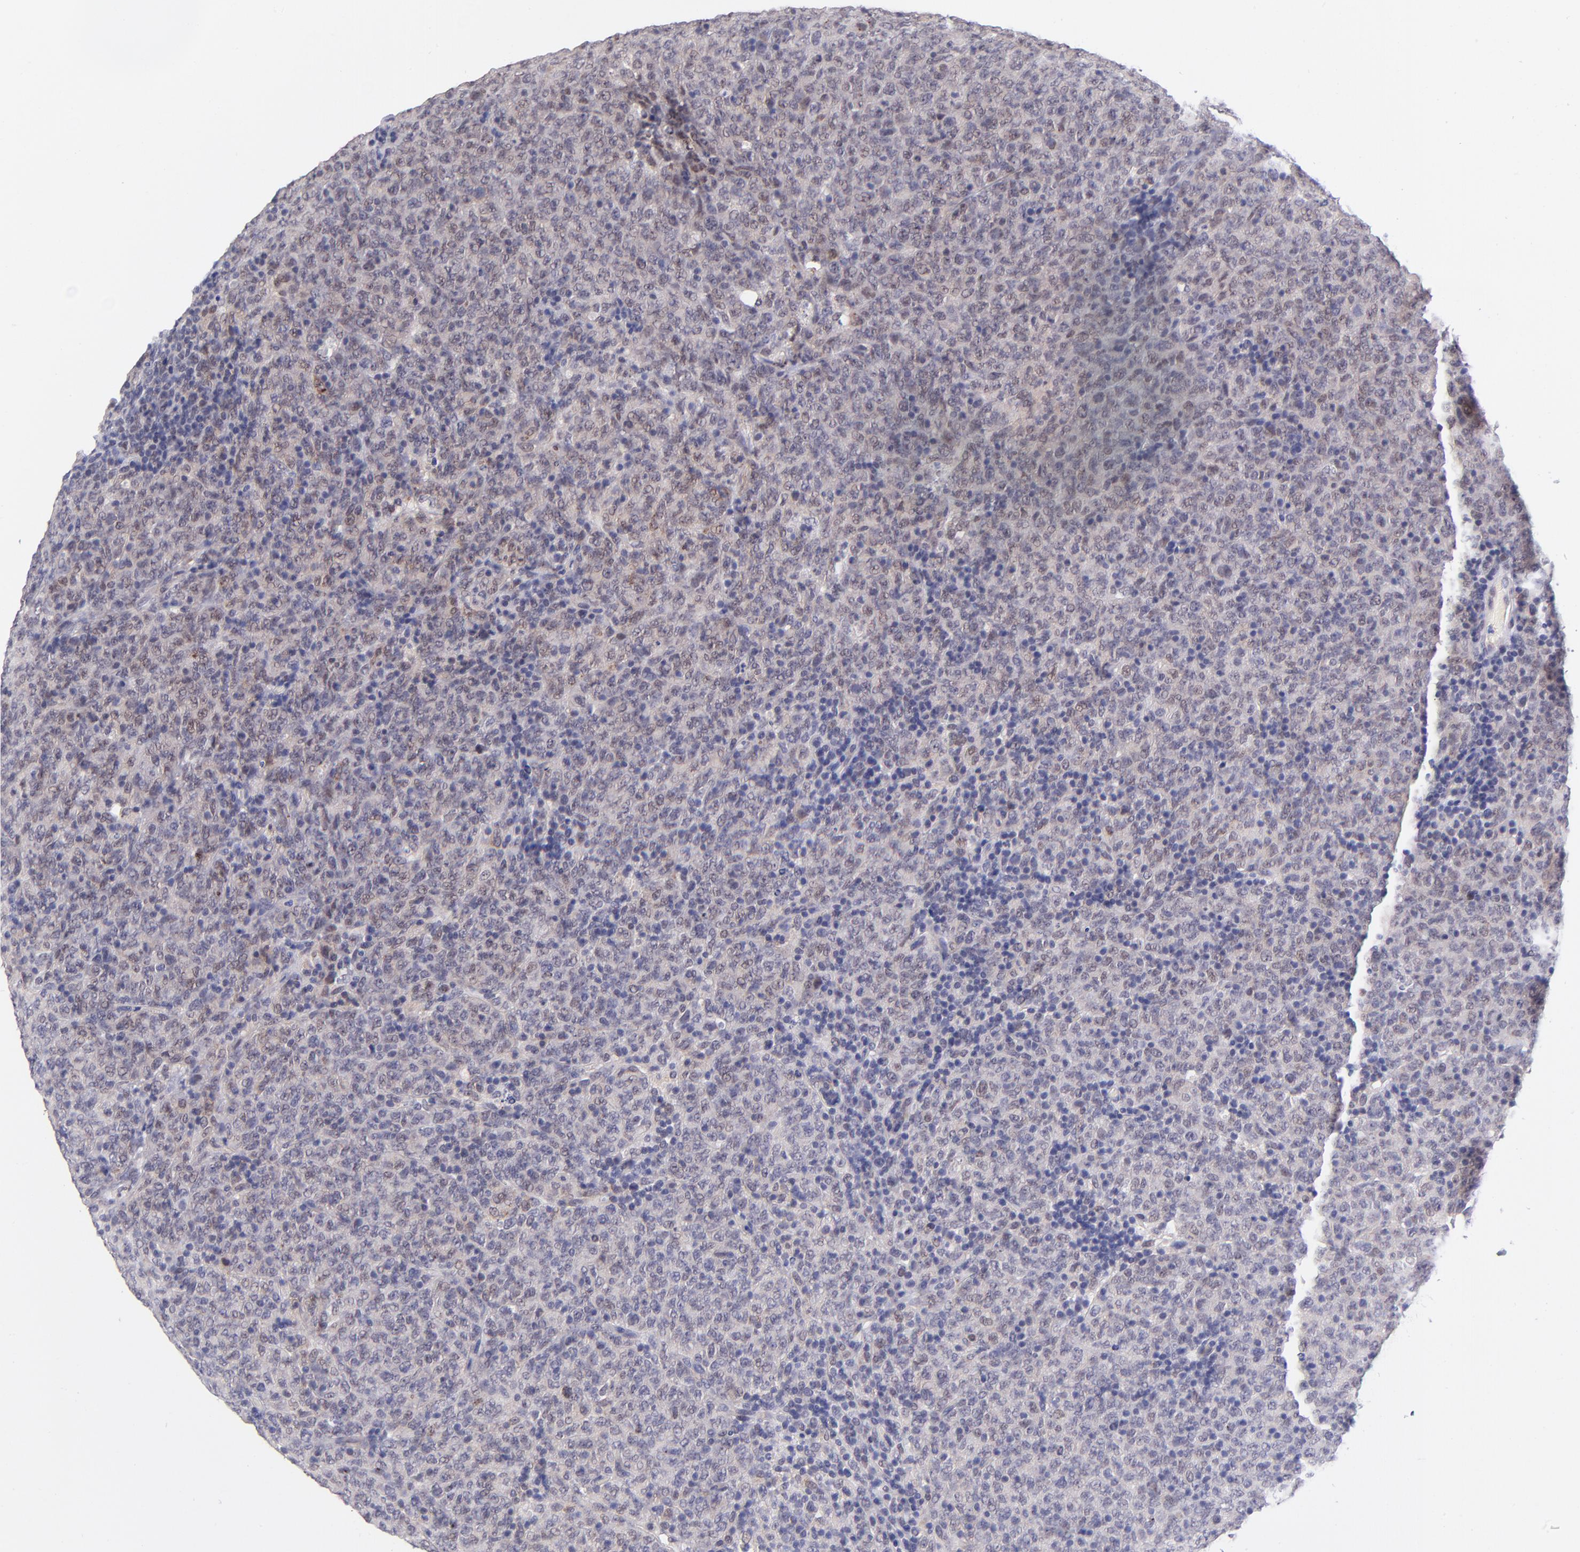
{"staining": {"intensity": "weak", "quantity": "25%-75%", "location": "nuclear"}, "tissue": "lymphoma", "cell_type": "Tumor cells", "image_type": "cancer", "snomed": [{"axis": "morphology", "description": "Malignant lymphoma, non-Hodgkin's type, High grade"}, {"axis": "topography", "description": "Tonsil"}], "caption": "High-grade malignant lymphoma, non-Hodgkin's type tissue exhibits weak nuclear staining in about 25%-75% of tumor cells (brown staining indicates protein expression, while blue staining denotes nuclei).", "gene": "SOX6", "patient": {"sex": "female", "age": 36}}